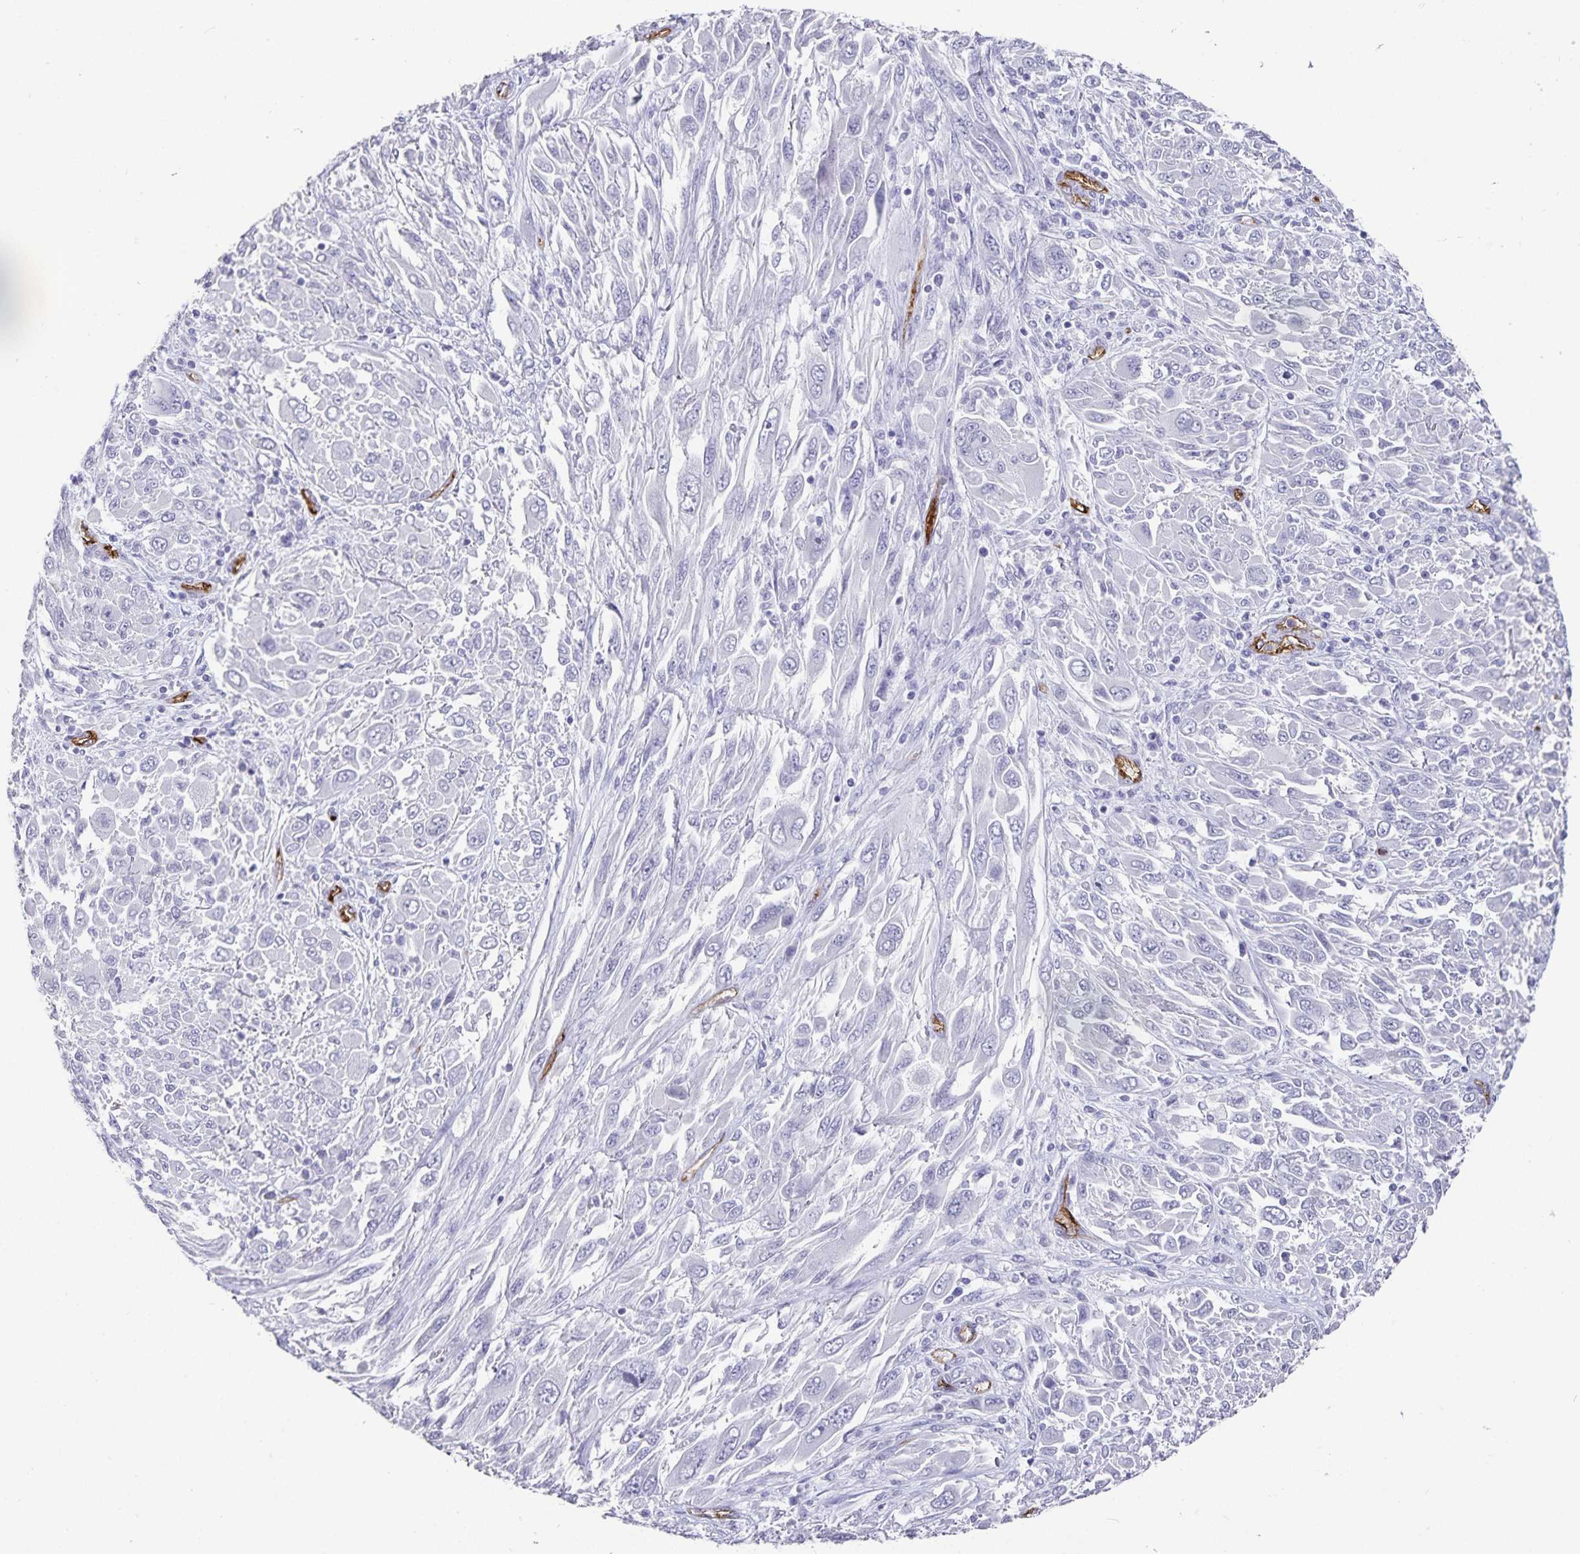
{"staining": {"intensity": "negative", "quantity": "none", "location": "none"}, "tissue": "melanoma", "cell_type": "Tumor cells", "image_type": "cancer", "snomed": [{"axis": "morphology", "description": "Malignant melanoma, NOS"}, {"axis": "topography", "description": "Skin"}], "caption": "Image shows no protein expression in tumor cells of melanoma tissue.", "gene": "PODXL", "patient": {"sex": "female", "age": 91}}